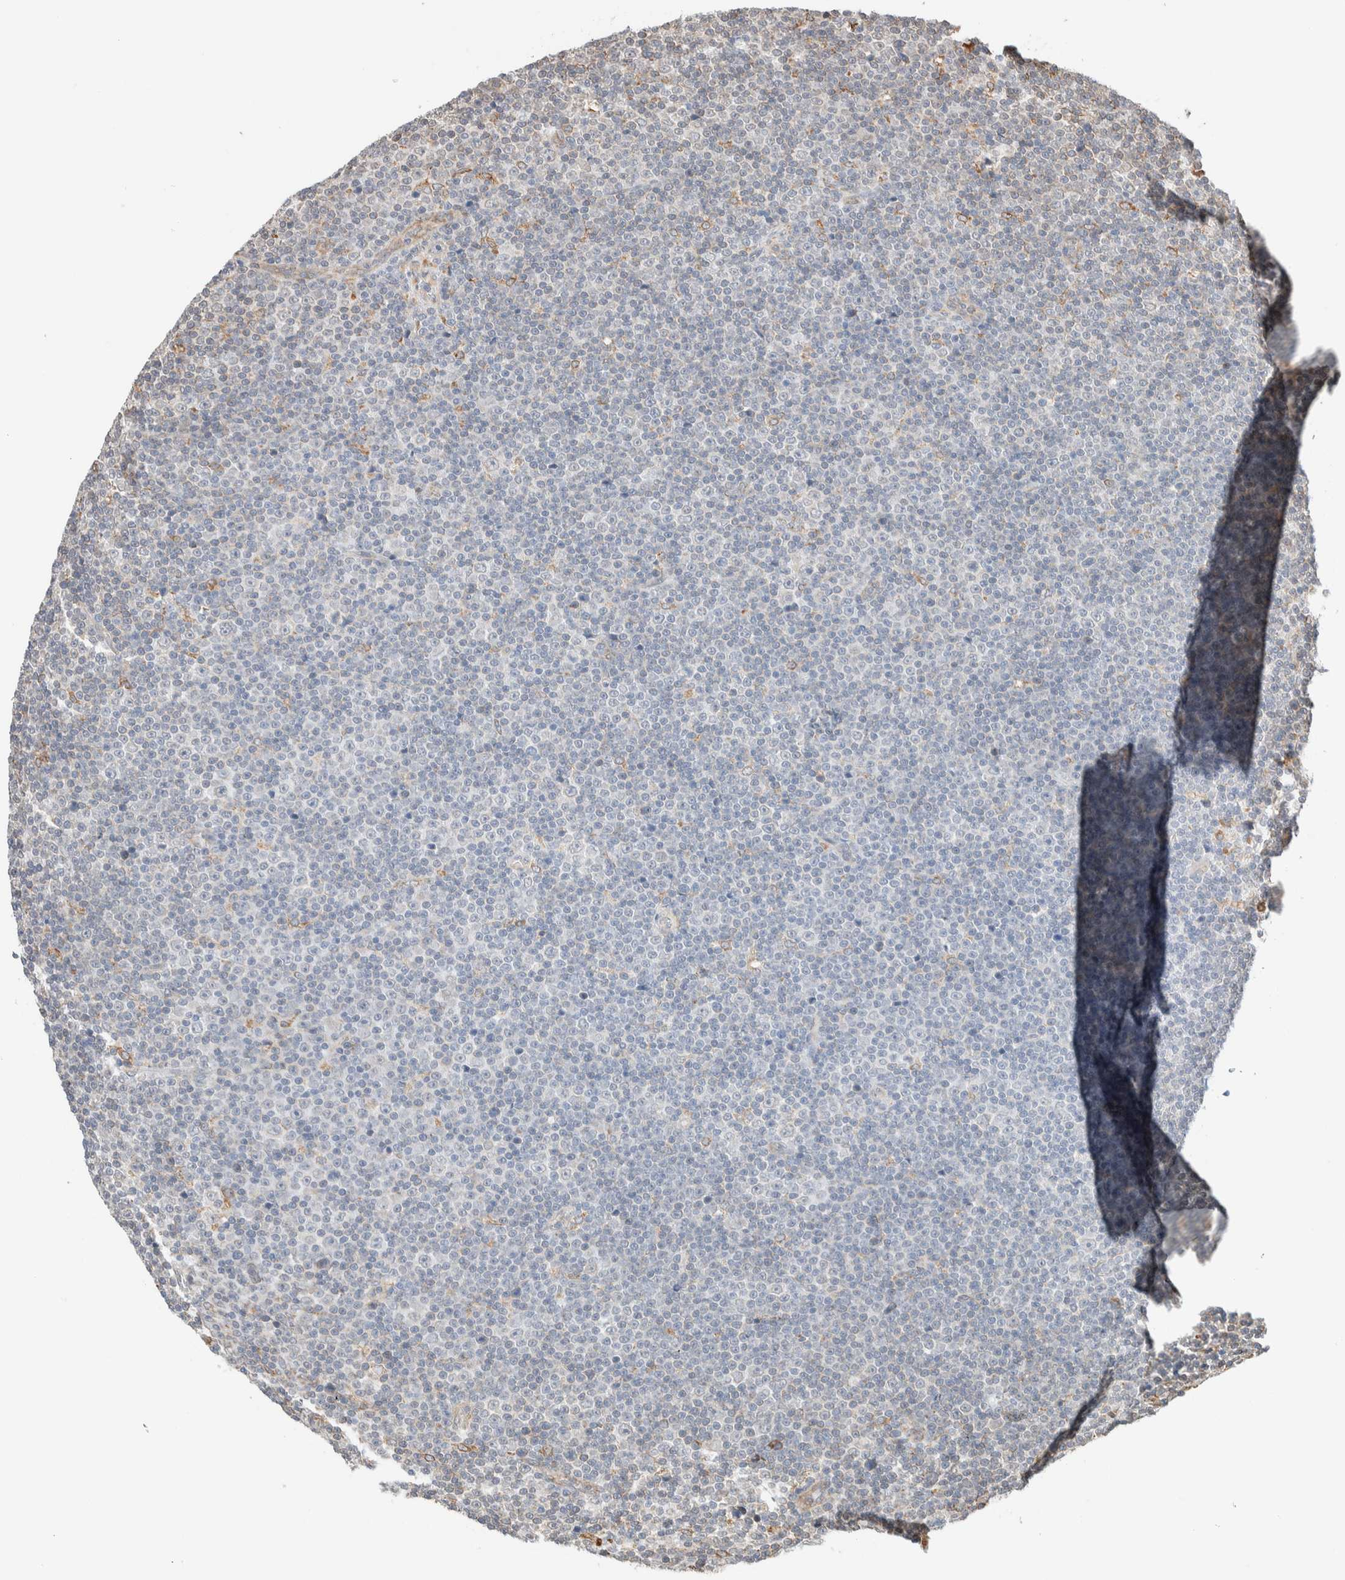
{"staining": {"intensity": "negative", "quantity": "none", "location": "none"}, "tissue": "lymphoma", "cell_type": "Tumor cells", "image_type": "cancer", "snomed": [{"axis": "morphology", "description": "Malignant lymphoma, non-Hodgkin's type, Low grade"}, {"axis": "topography", "description": "Lymph node"}], "caption": "High magnification brightfield microscopy of malignant lymphoma, non-Hodgkin's type (low-grade) stained with DAB (brown) and counterstained with hematoxylin (blue): tumor cells show no significant positivity.", "gene": "INTS1", "patient": {"sex": "female", "age": 67}}